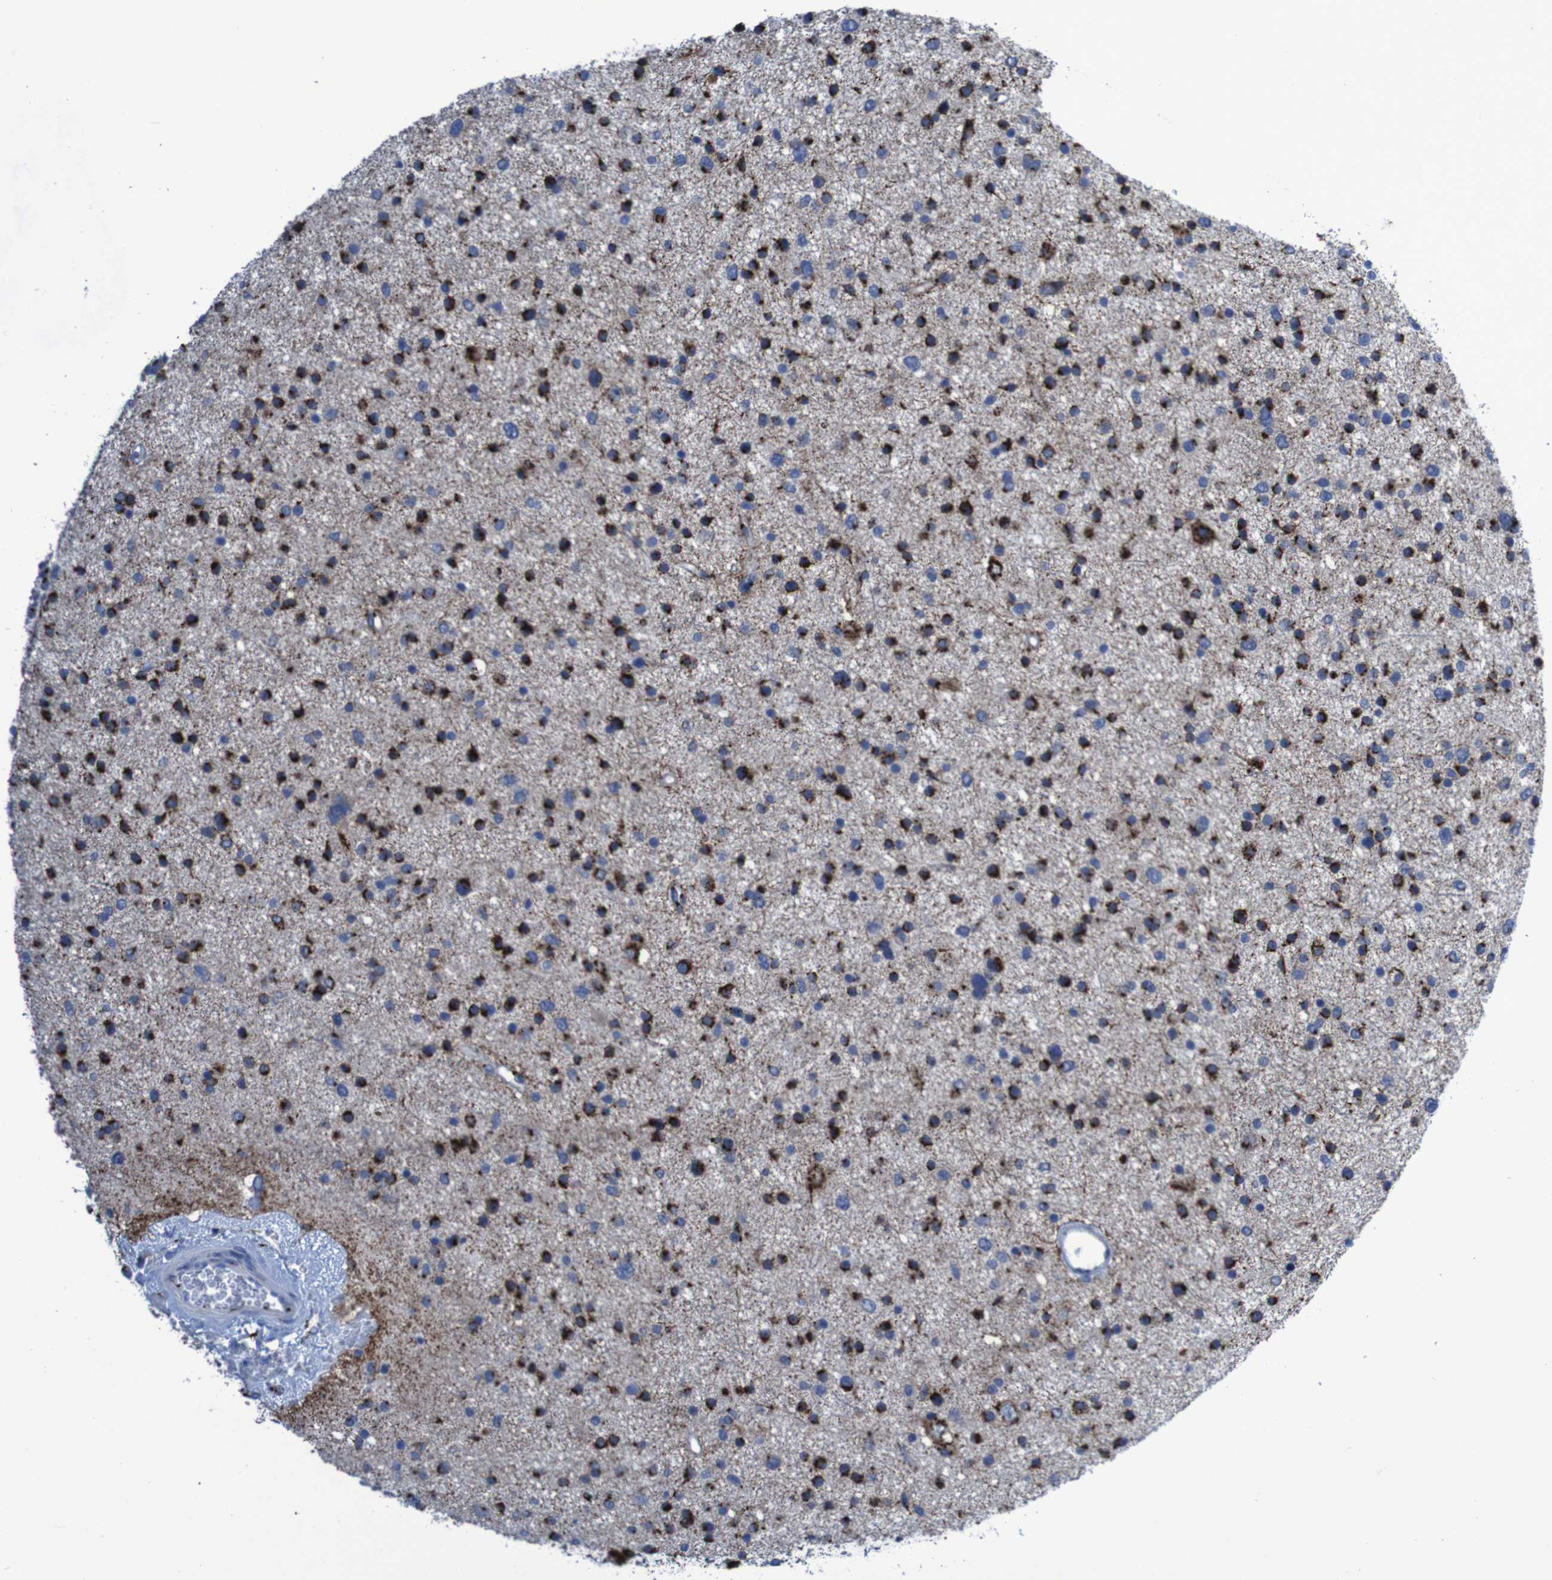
{"staining": {"intensity": "strong", "quantity": ">75%", "location": "cytoplasmic/membranous"}, "tissue": "glioma", "cell_type": "Tumor cells", "image_type": "cancer", "snomed": [{"axis": "morphology", "description": "Glioma, malignant, Low grade"}, {"axis": "topography", "description": "Brain"}], "caption": "This is a micrograph of IHC staining of glioma, which shows strong positivity in the cytoplasmic/membranous of tumor cells.", "gene": "GOLM1", "patient": {"sex": "female", "age": 37}}